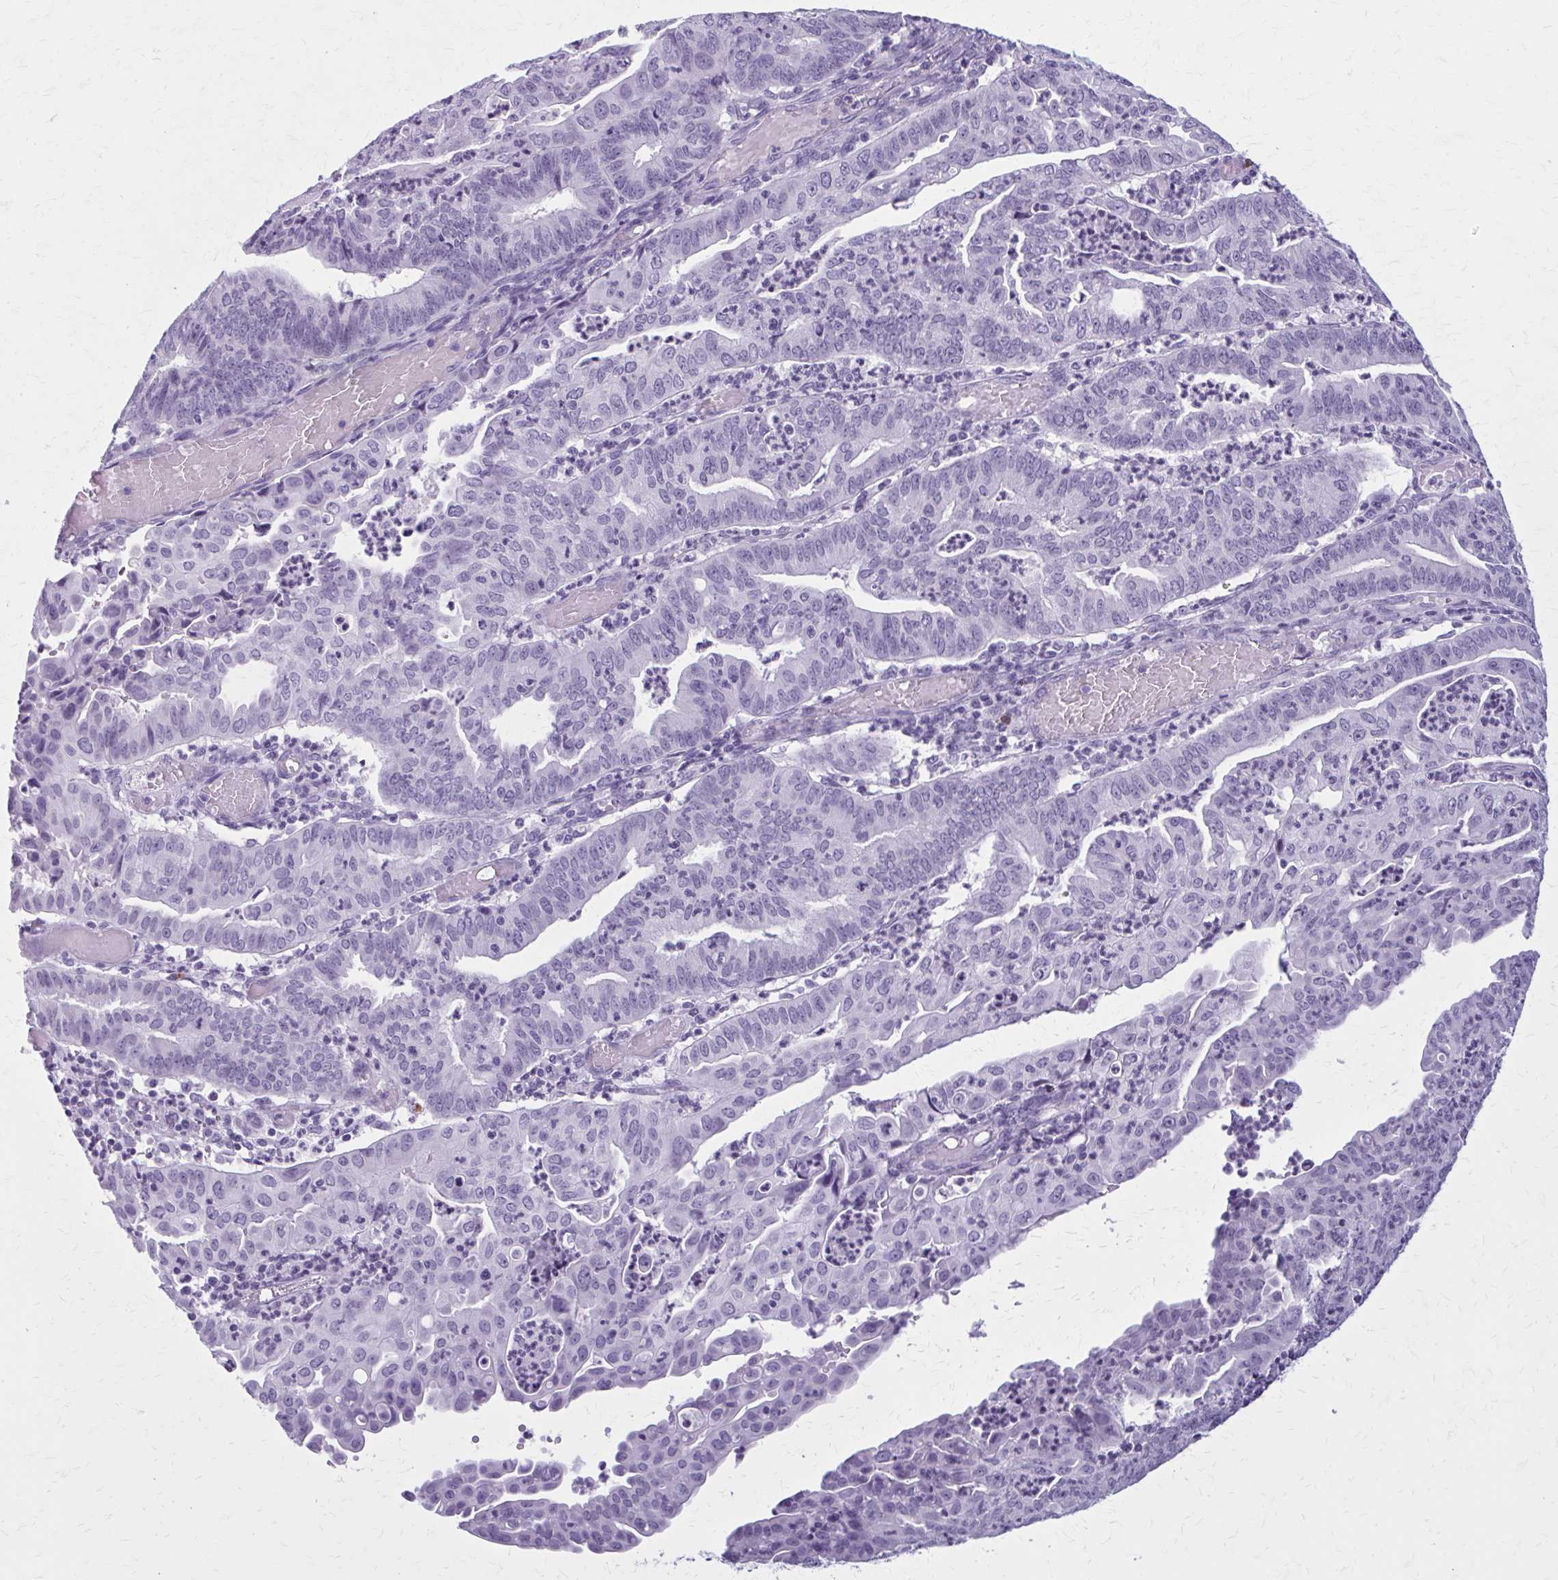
{"staining": {"intensity": "negative", "quantity": "none", "location": "none"}, "tissue": "endometrial cancer", "cell_type": "Tumor cells", "image_type": "cancer", "snomed": [{"axis": "morphology", "description": "Adenocarcinoma, NOS"}, {"axis": "topography", "description": "Endometrium"}], "caption": "Tumor cells are negative for protein expression in human endometrial cancer. The staining is performed using DAB (3,3'-diaminobenzidine) brown chromogen with nuclei counter-stained in using hematoxylin.", "gene": "ZDHHC7", "patient": {"sex": "female", "age": 60}}